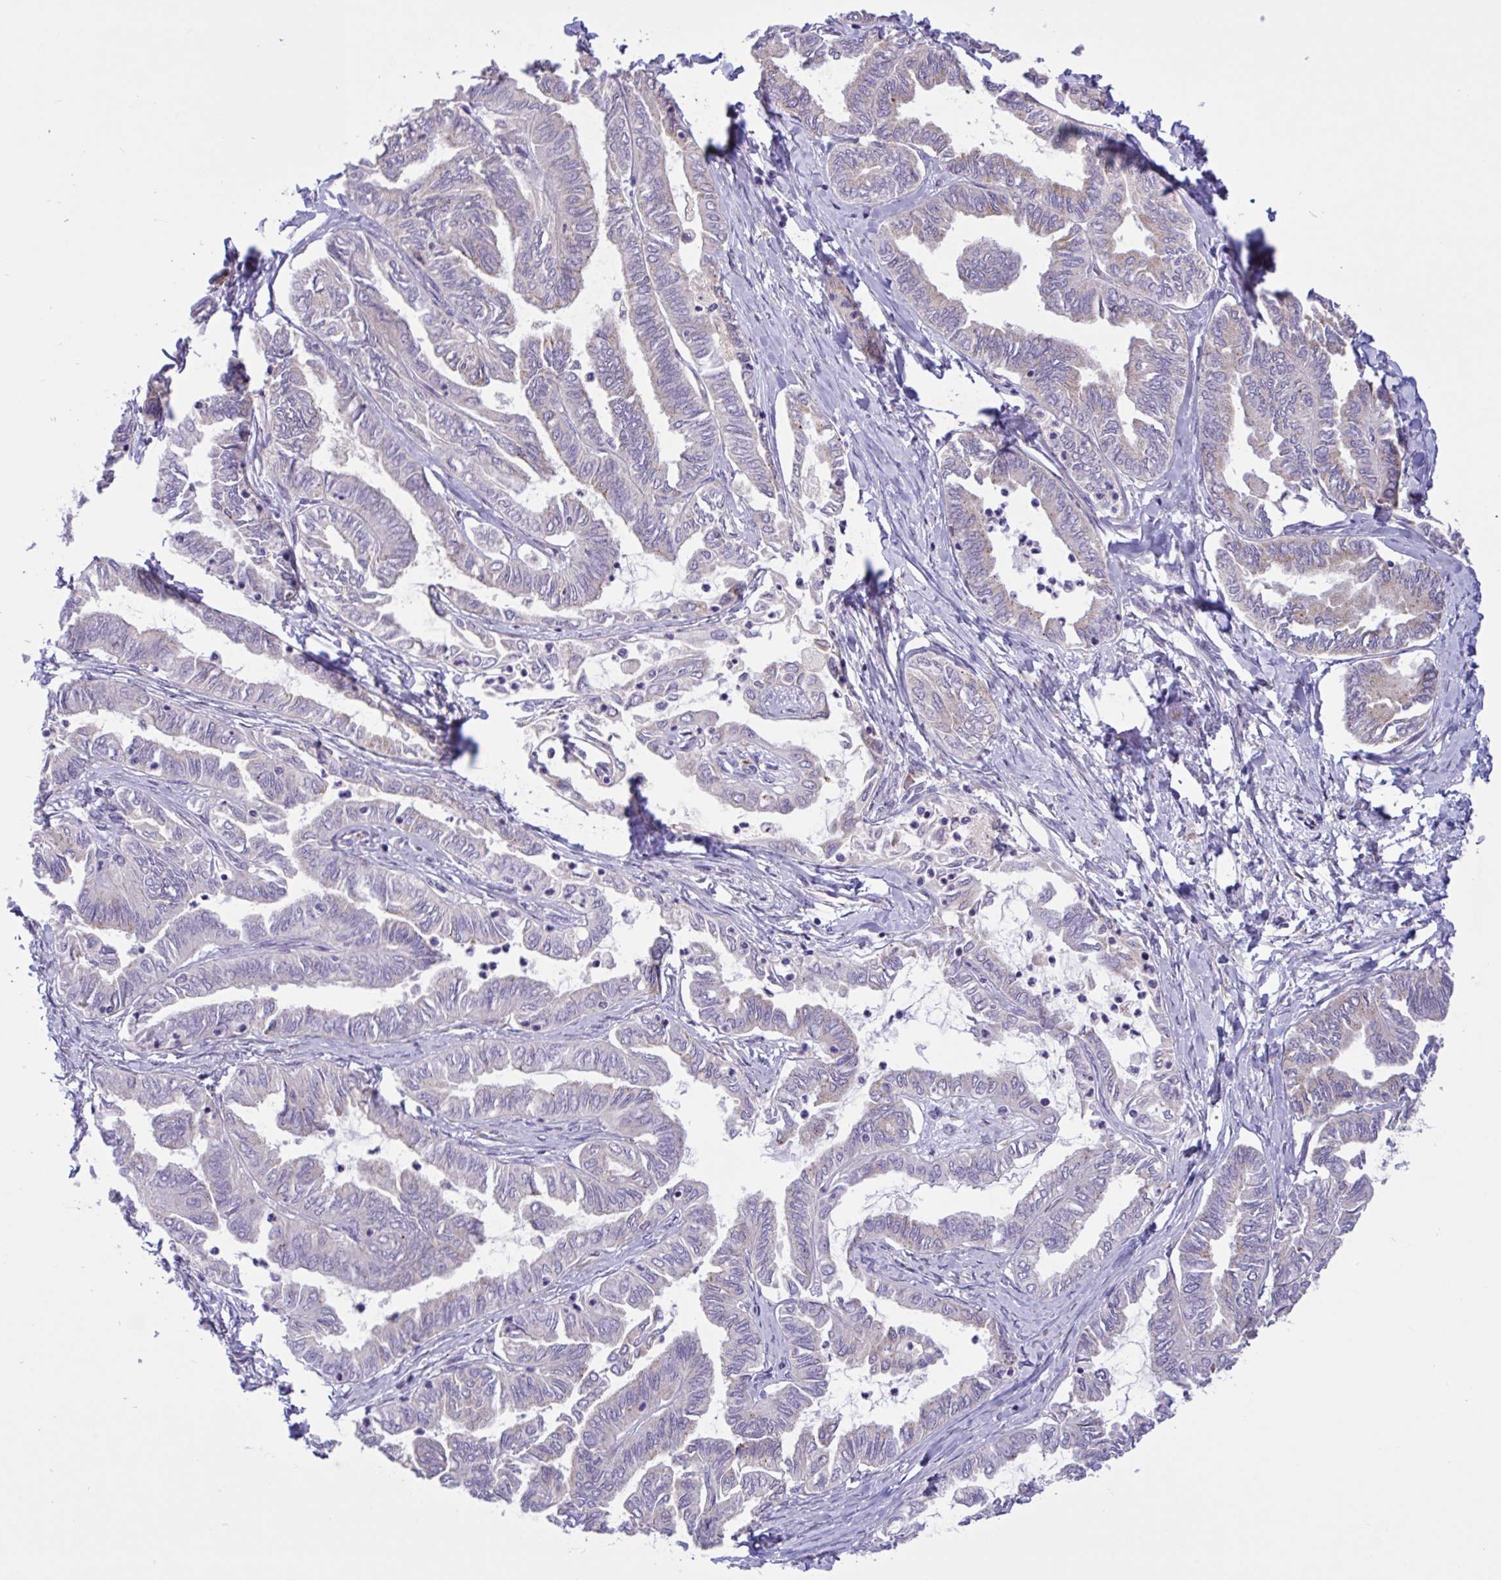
{"staining": {"intensity": "negative", "quantity": "none", "location": "none"}, "tissue": "ovarian cancer", "cell_type": "Tumor cells", "image_type": "cancer", "snomed": [{"axis": "morphology", "description": "Carcinoma, endometroid"}, {"axis": "topography", "description": "Ovary"}], "caption": "High power microscopy micrograph of an immunohistochemistry (IHC) photomicrograph of ovarian cancer, revealing no significant positivity in tumor cells. The staining was performed using DAB to visualize the protein expression in brown, while the nuclei were stained in blue with hematoxylin (Magnification: 20x).", "gene": "DSC3", "patient": {"sex": "female", "age": 70}}